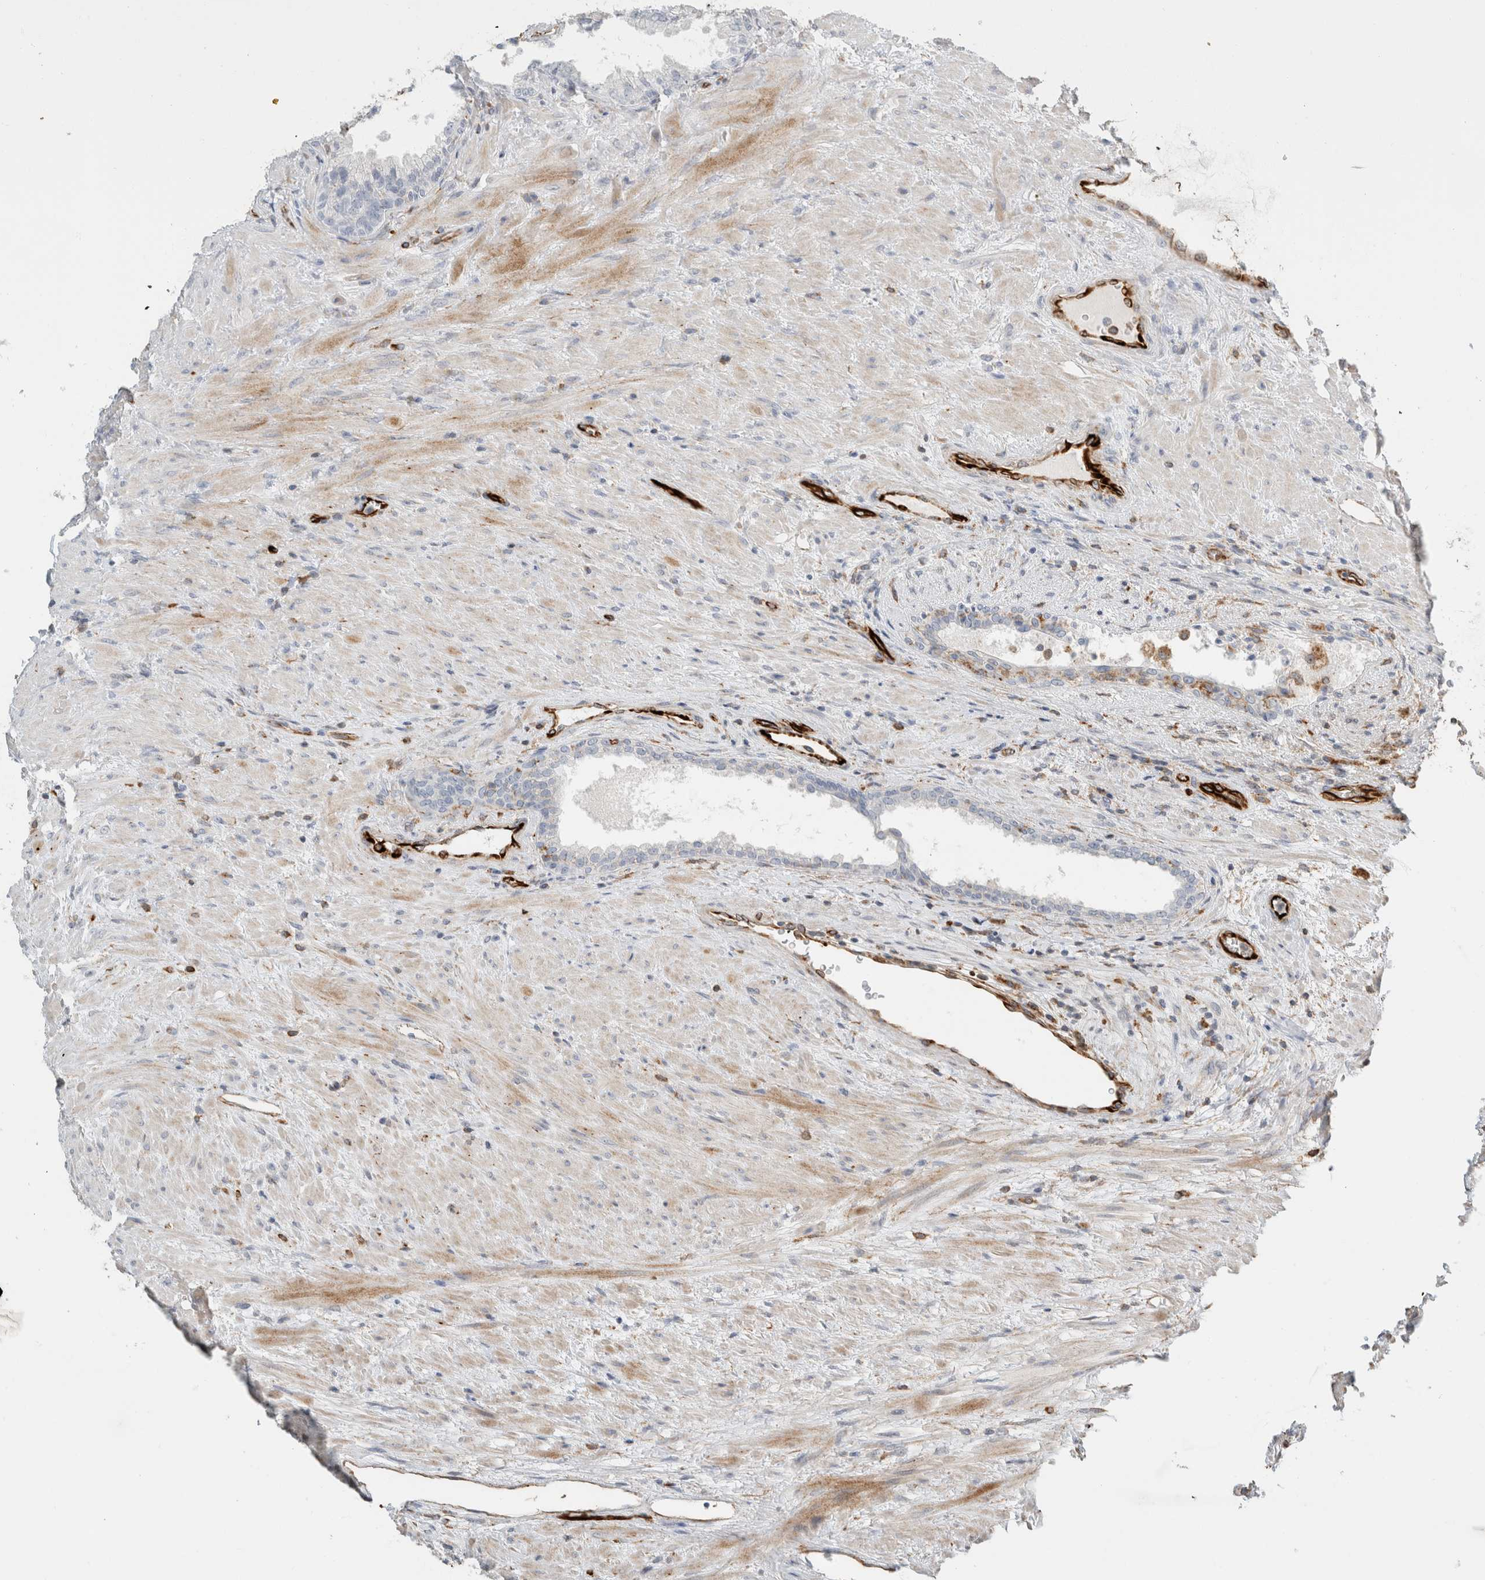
{"staining": {"intensity": "negative", "quantity": "none", "location": "none"}, "tissue": "prostate", "cell_type": "Glandular cells", "image_type": "normal", "snomed": [{"axis": "morphology", "description": "Normal tissue, NOS"}, {"axis": "topography", "description": "Prostate"}], "caption": "DAB (3,3'-diaminobenzidine) immunohistochemical staining of benign prostate exhibits no significant staining in glandular cells.", "gene": "LY86", "patient": {"sex": "male", "age": 76}}